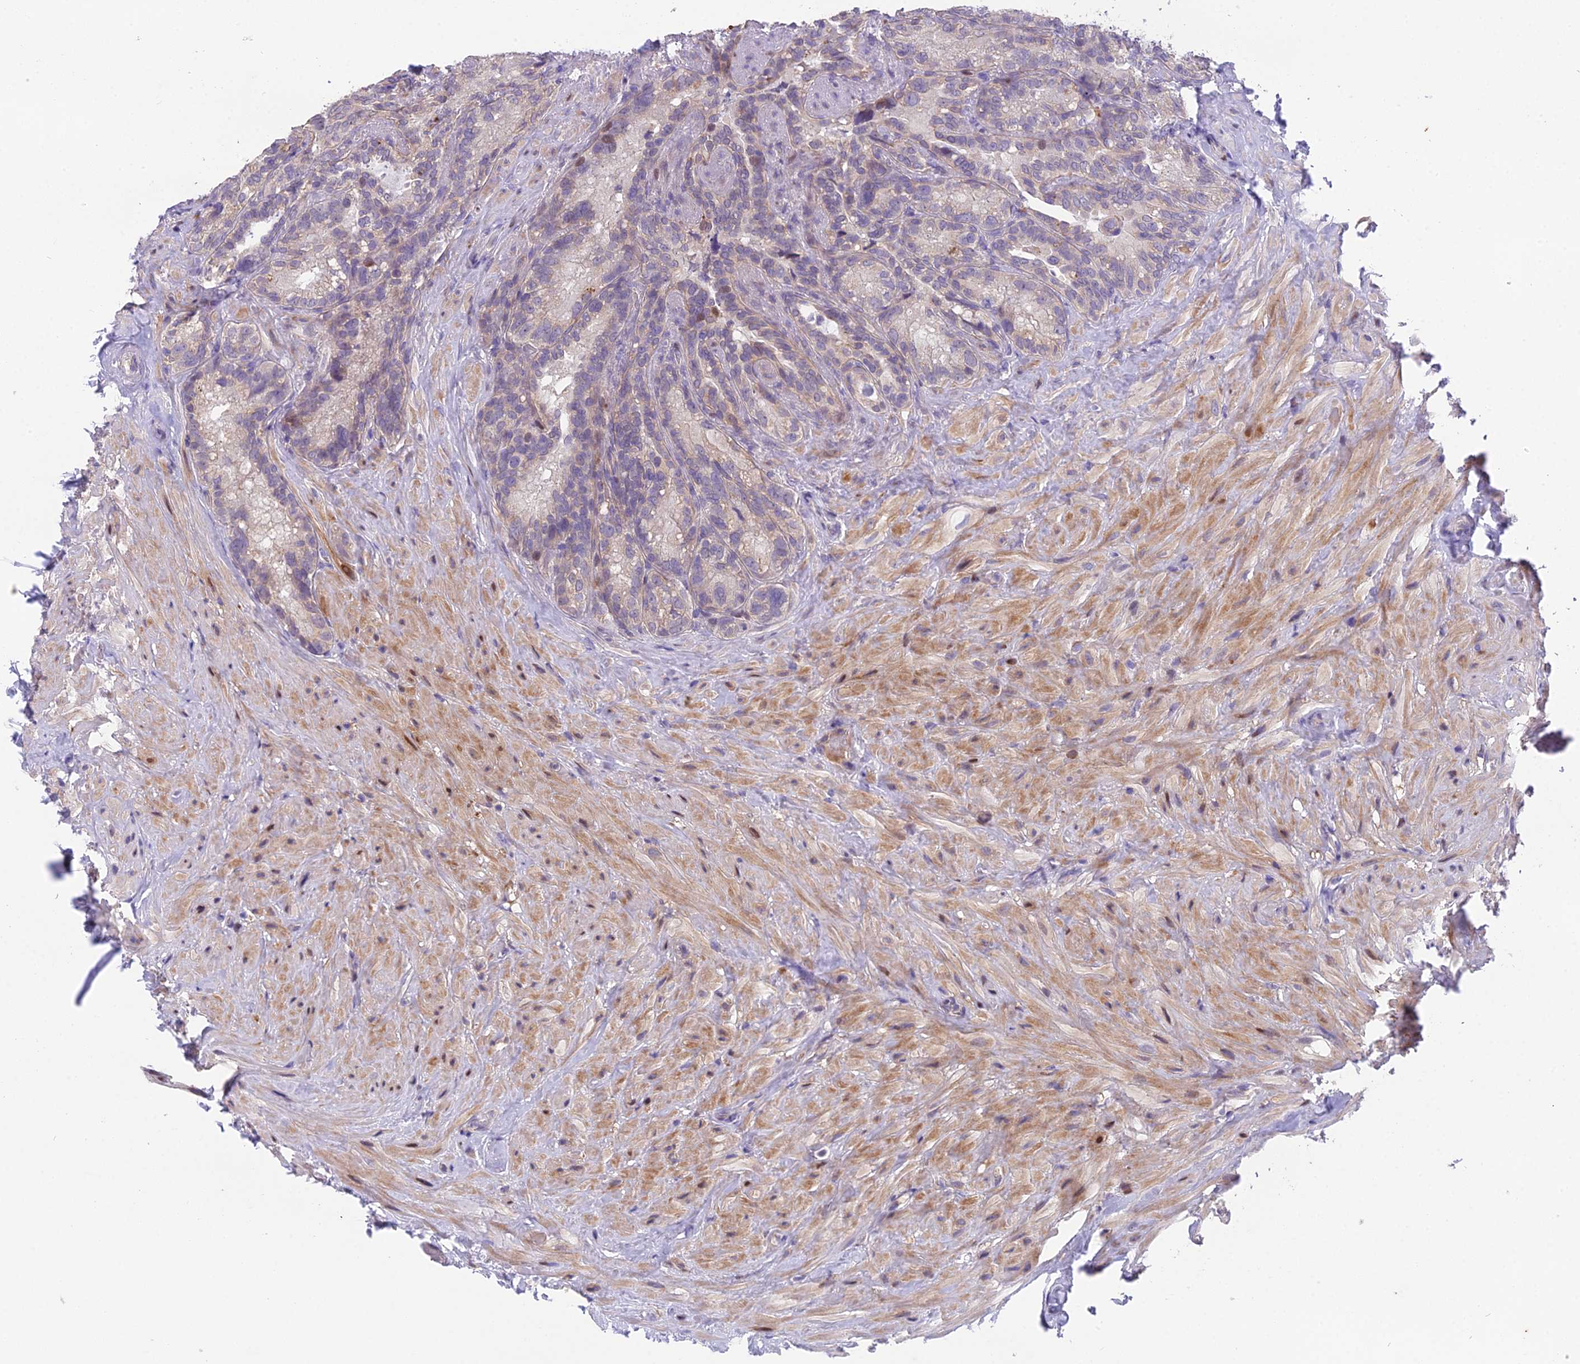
{"staining": {"intensity": "moderate", "quantity": "<25%", "location": "nuclear"}, "tissue": "seminal vesicle", "cell_type": "Glandular cells", "image_type": "normal", "snomed": [{"axis": "morphology", "description": "Normal tissue, NOS"}, {"axis": "topography", "description": "Seminal veicle"}], "caption": "The image demonstrates immunohistochemical staining of unremarkable seminal vesicle. There is moderate nuclear staining is appreciated in about <25% of glandular cells.", "gene": "PUS10", "patient": {"sex": "male", "age": 62}}